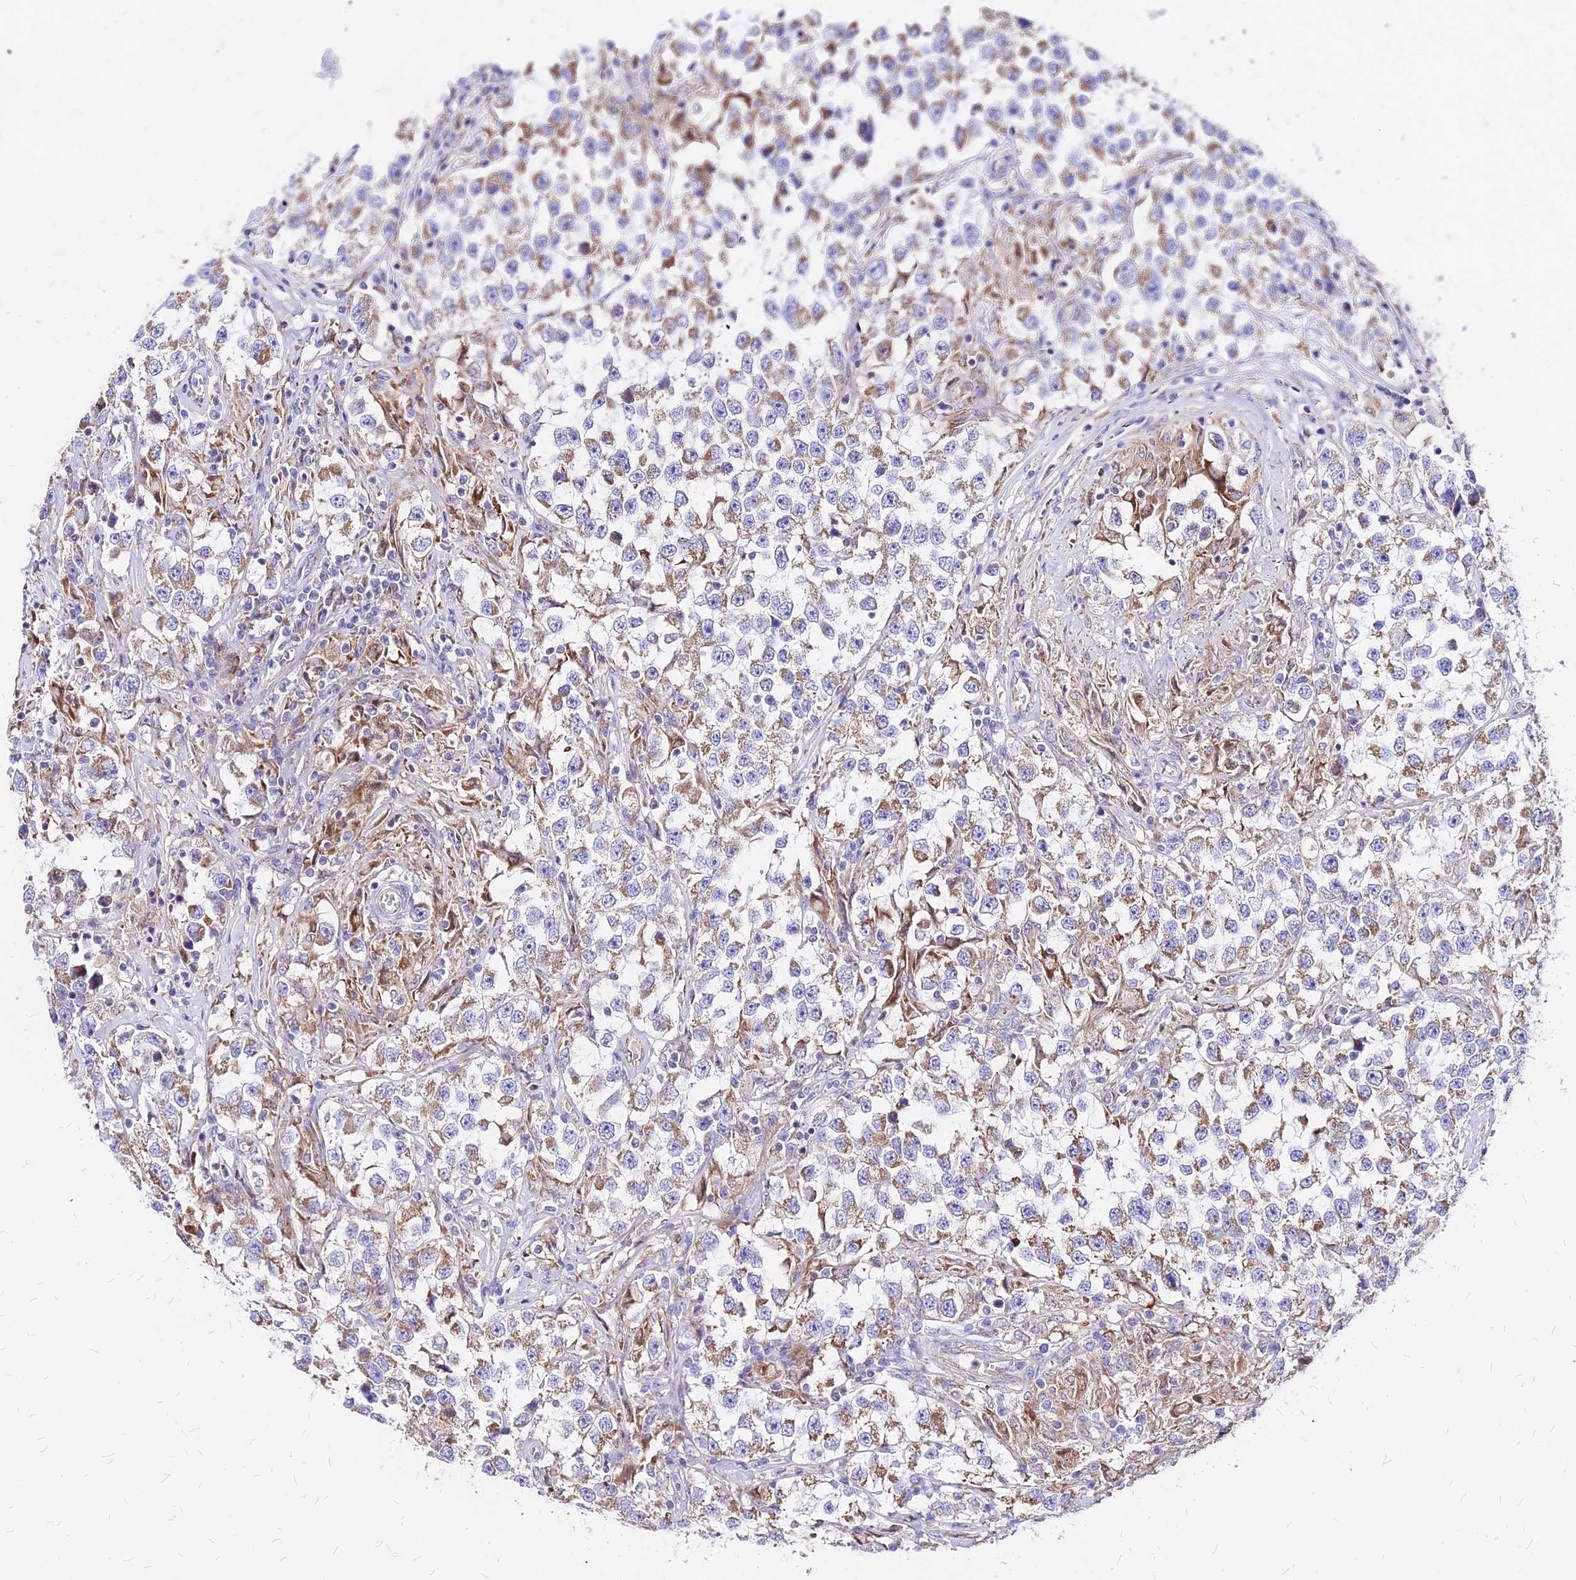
{"staining": {"intensity": "moderate", "quantity": "25%-75%", "location": "cytoplasmic/membranous"}, "tissue": "testis cancer", "cell_type": "Tumor cells", "image_type": "cancer", "snomed": [{"axis": "morphology", "description": "Seminoma, NOS"}, {"axis": "topography", "description": "Testis"}], "caption": "DAB (3,3'-diaminobenzidine) immunohistochemical staining of human seminoma (testis) exhibits moderate cytoplasmic/membranous protein positivity in about 25%-75% of tumor cells.", "gene": "MRPL3", "patient": {"sex": "male", "age": 46}}